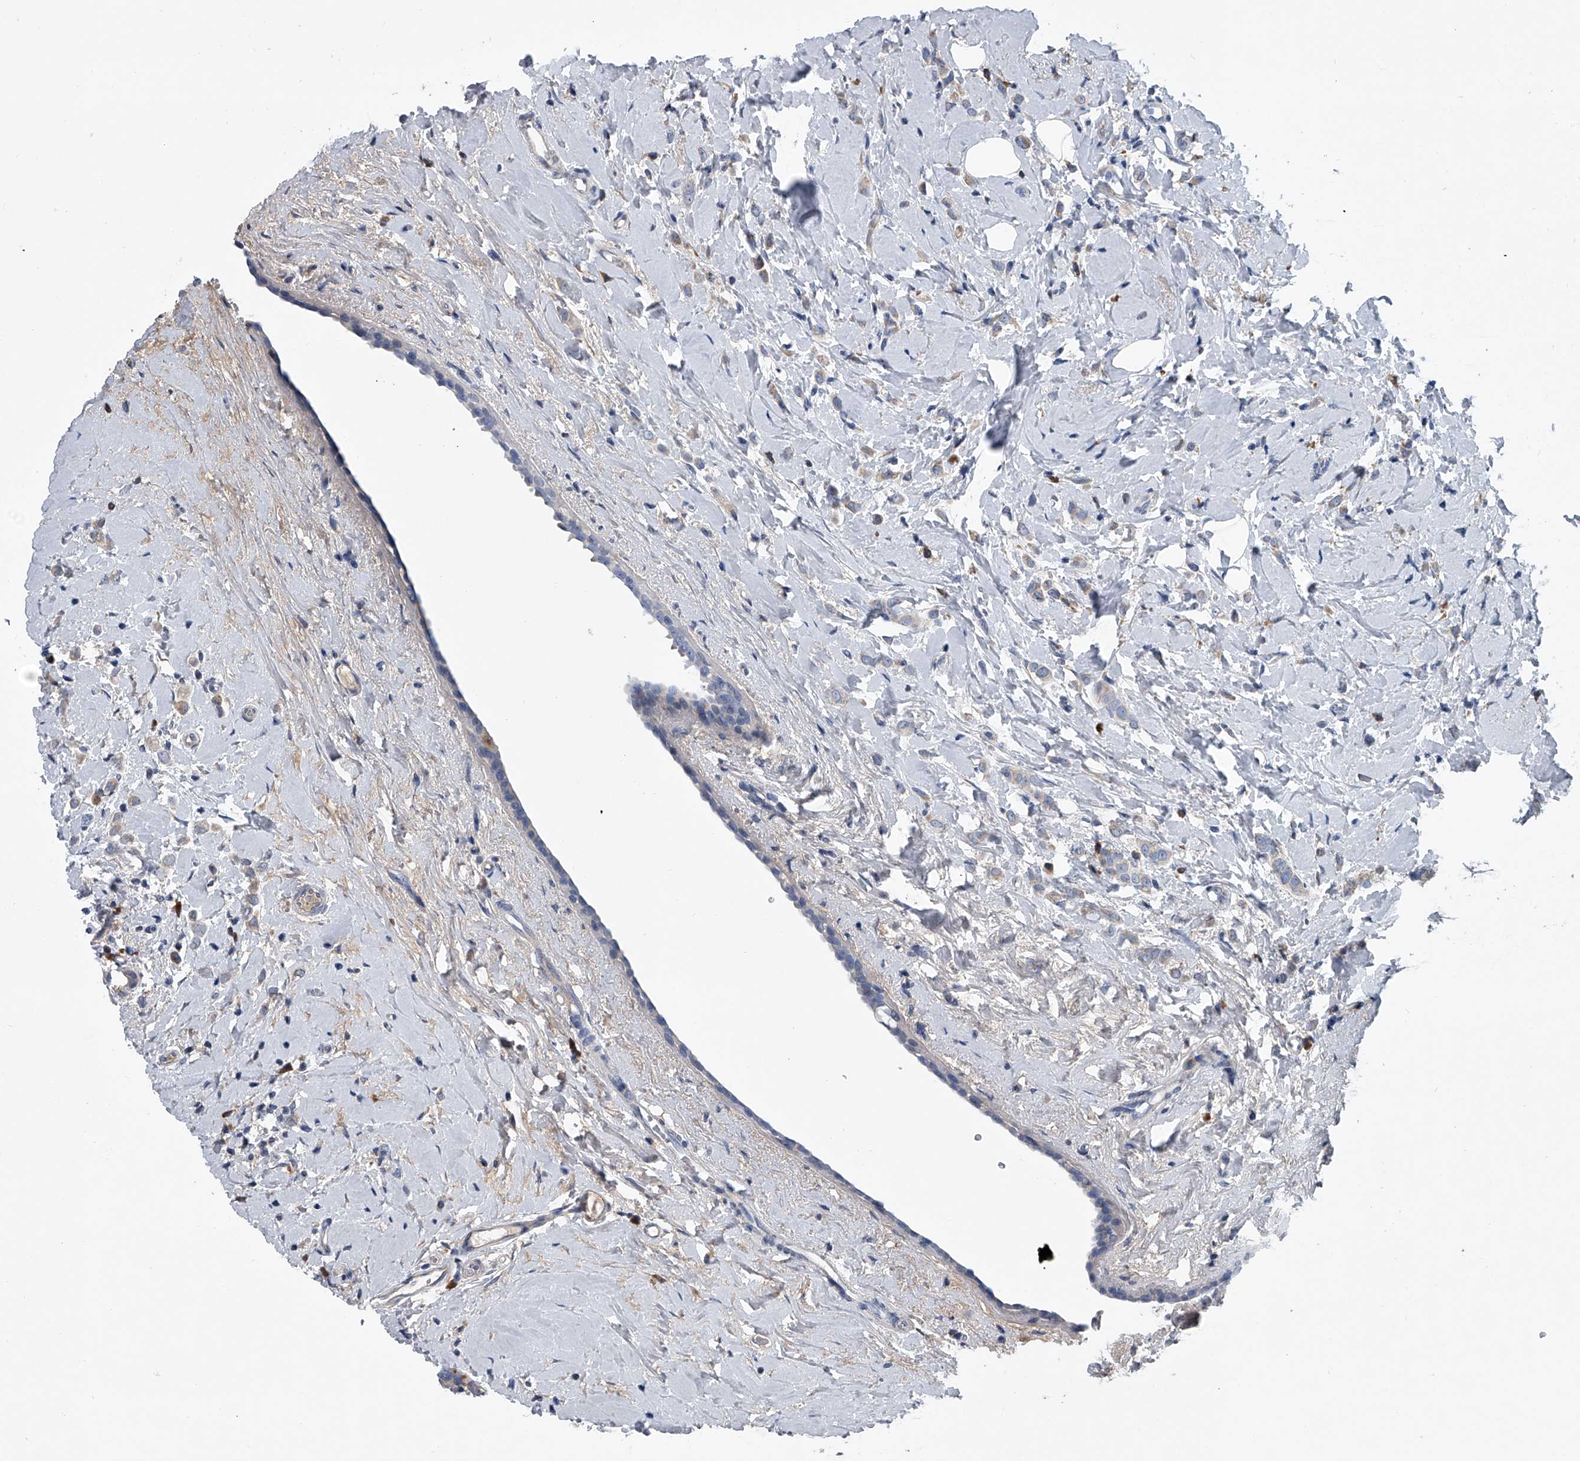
{"staining": {"intensity": "weak", "quantity": "<25%", "location": "cytoplasmic/membranous"}, "tissue": "breast cancer", "cell_type": "Tumor cells", "image_type": "cancer", "snomed": [{"axis": "morphology", "description": "Lobular carcinoma"}, {"axis": "topography", "description": "Breast"}], "caption": "An immunohistochemistry (IHC) histopathology image of breast lobular carcinoma is shown. There is no staining in tumor cells of breast lobular carcinoma.", "gene": "ABCG1", "patient": {"sex": "female", "age": 47}}